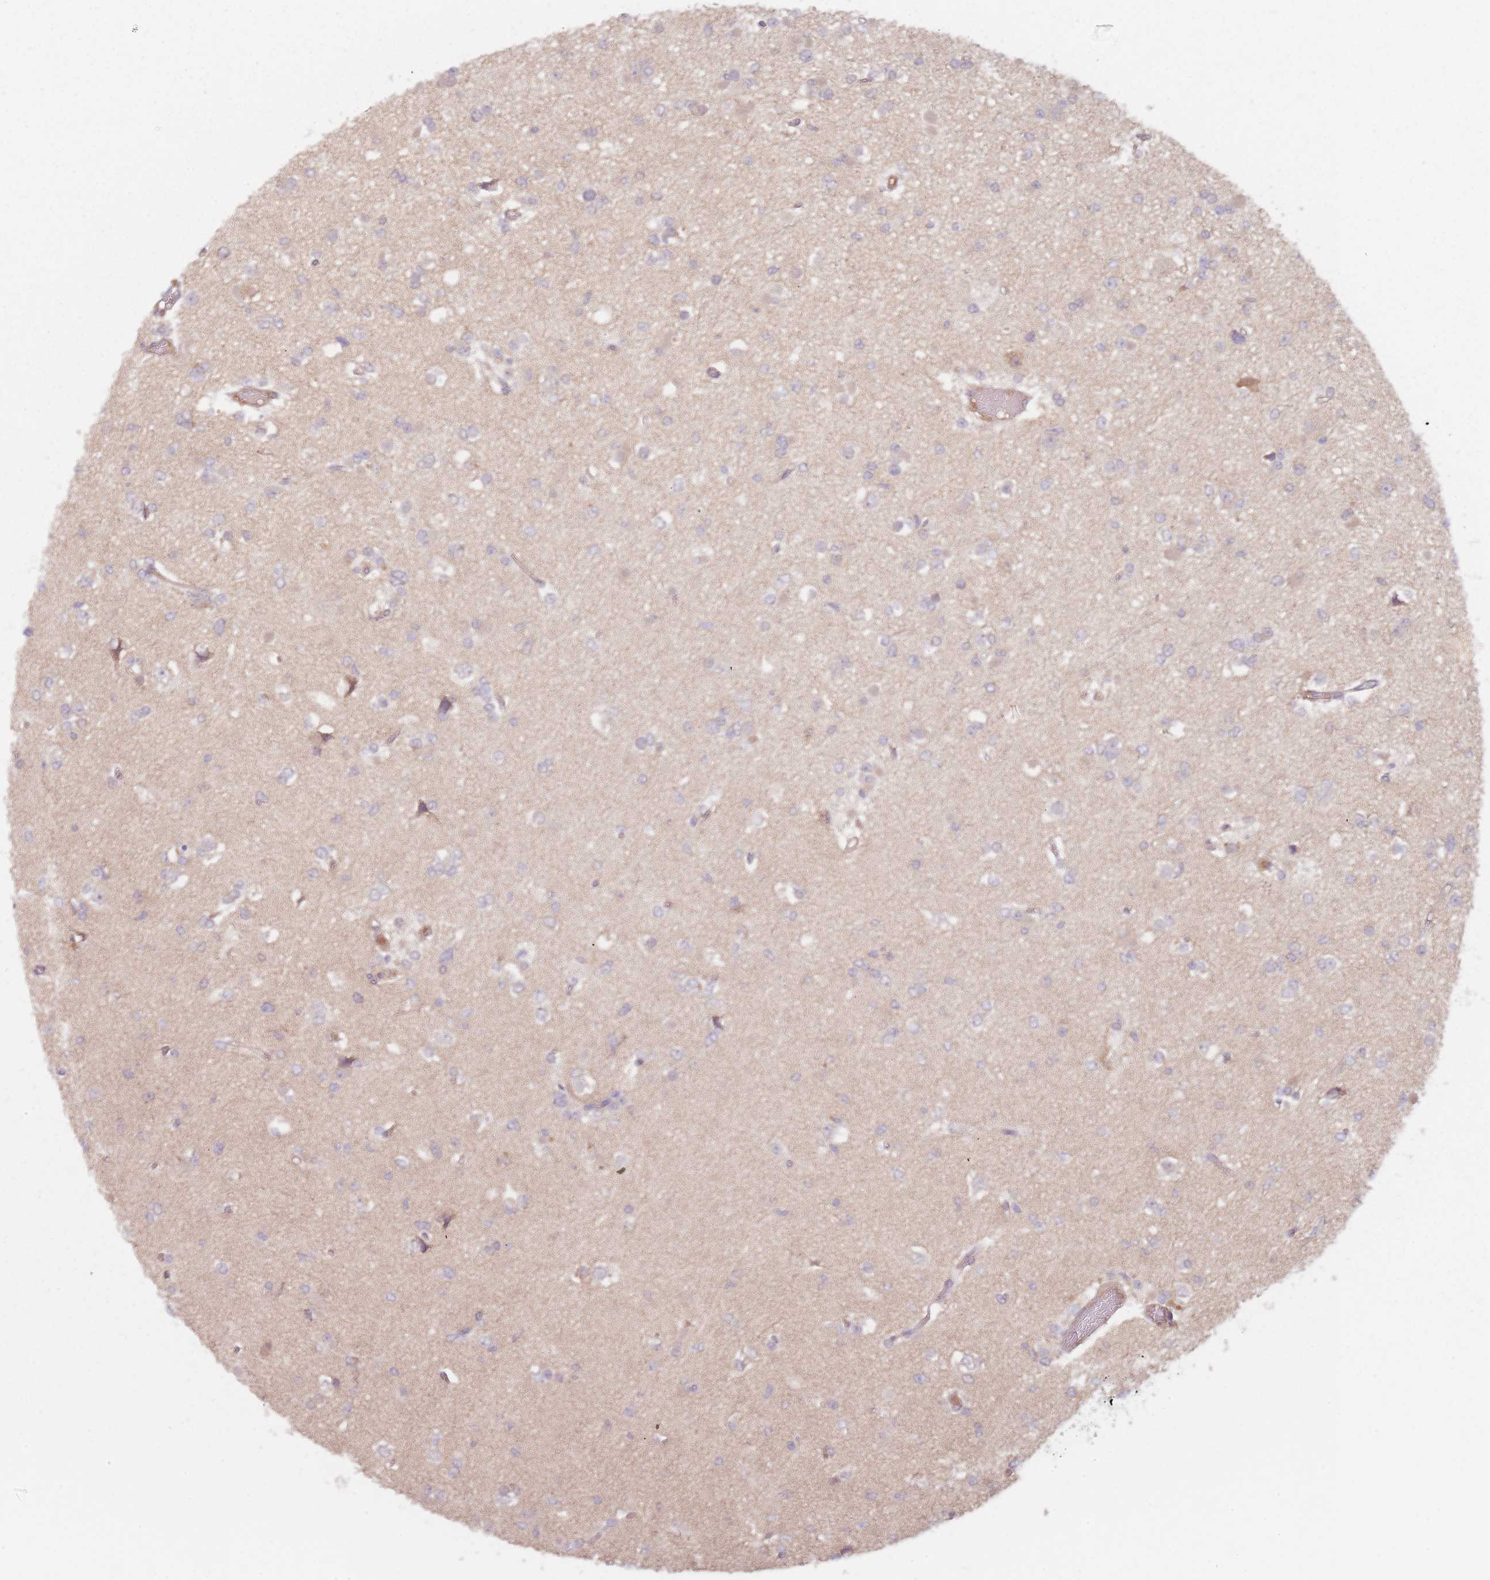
{"staining": {"intensity": "negative", "quantity": "none", "location": "none"}, "tissue": "glioma", "cell_type": "Tumor cells", "image_type": "cancer", "snomed": [{"axis": "morphology", "description": "Glioma, malignant, Low grade"}, {"axis": "topography", "description": "Brain"}], "caption": "There is no significant positivity in tumor cells of glioma.", "gene": "NAXE", "patient": {"sex": "female", "age": 22}}